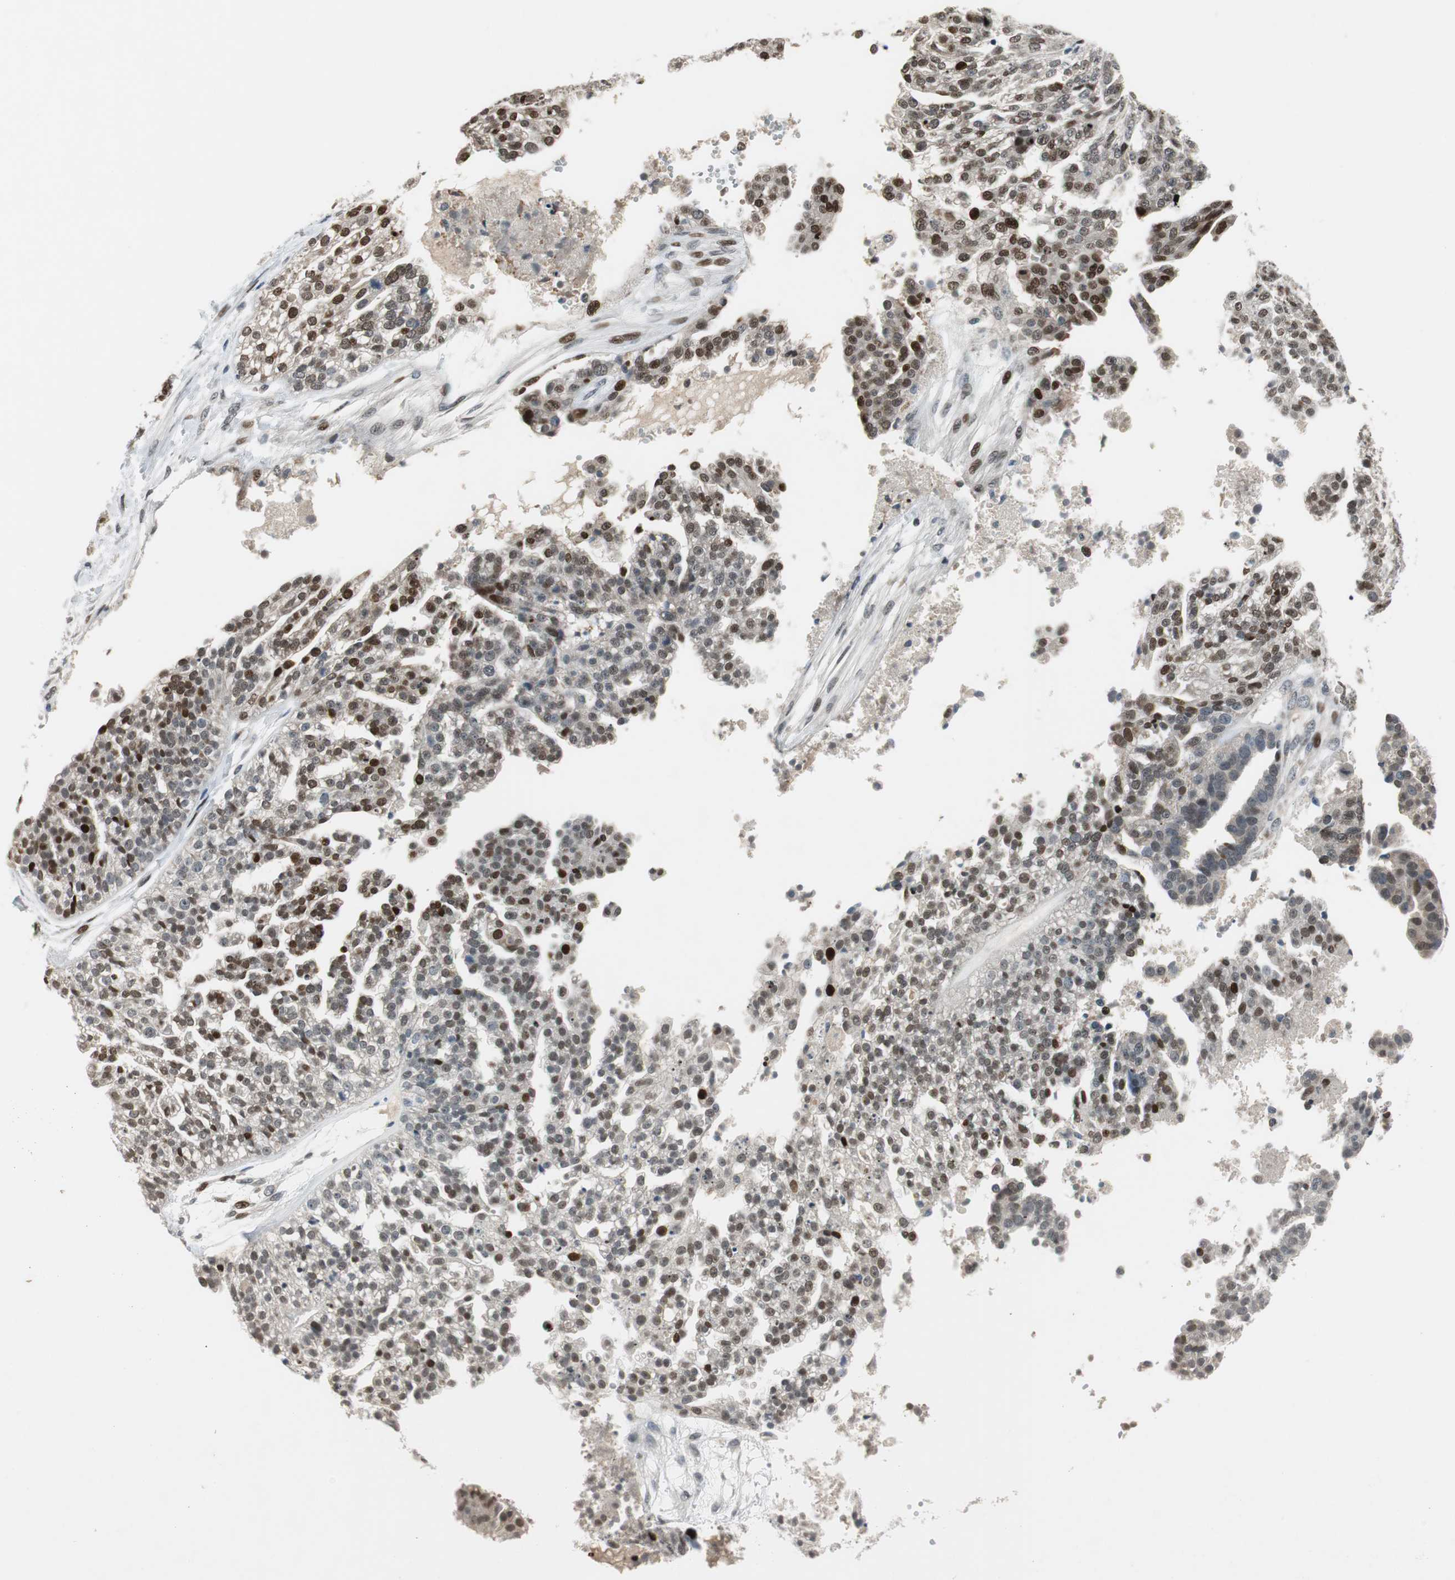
{"staining": {"intensity": "strong", "quantity": "25%-75%", "location": "nuclear"}, "tissue": "ovarian cancer", "cell_type": "Tumor cells", "image_type": "cancer", "snomed": [{"axis": "morphology", "description": "Carcinoma, NOS"}, {"axis": "topography", "description": "Soft tissue"}, {"axis": "topography", "description": "Ovary"}], "caption": "Human ovarian cancer (carcinoma) stained with a protein marker displays strong staining in tumor cells.", "gene": "AJUBA", "patient": {"sex": "female", "age": 54}}